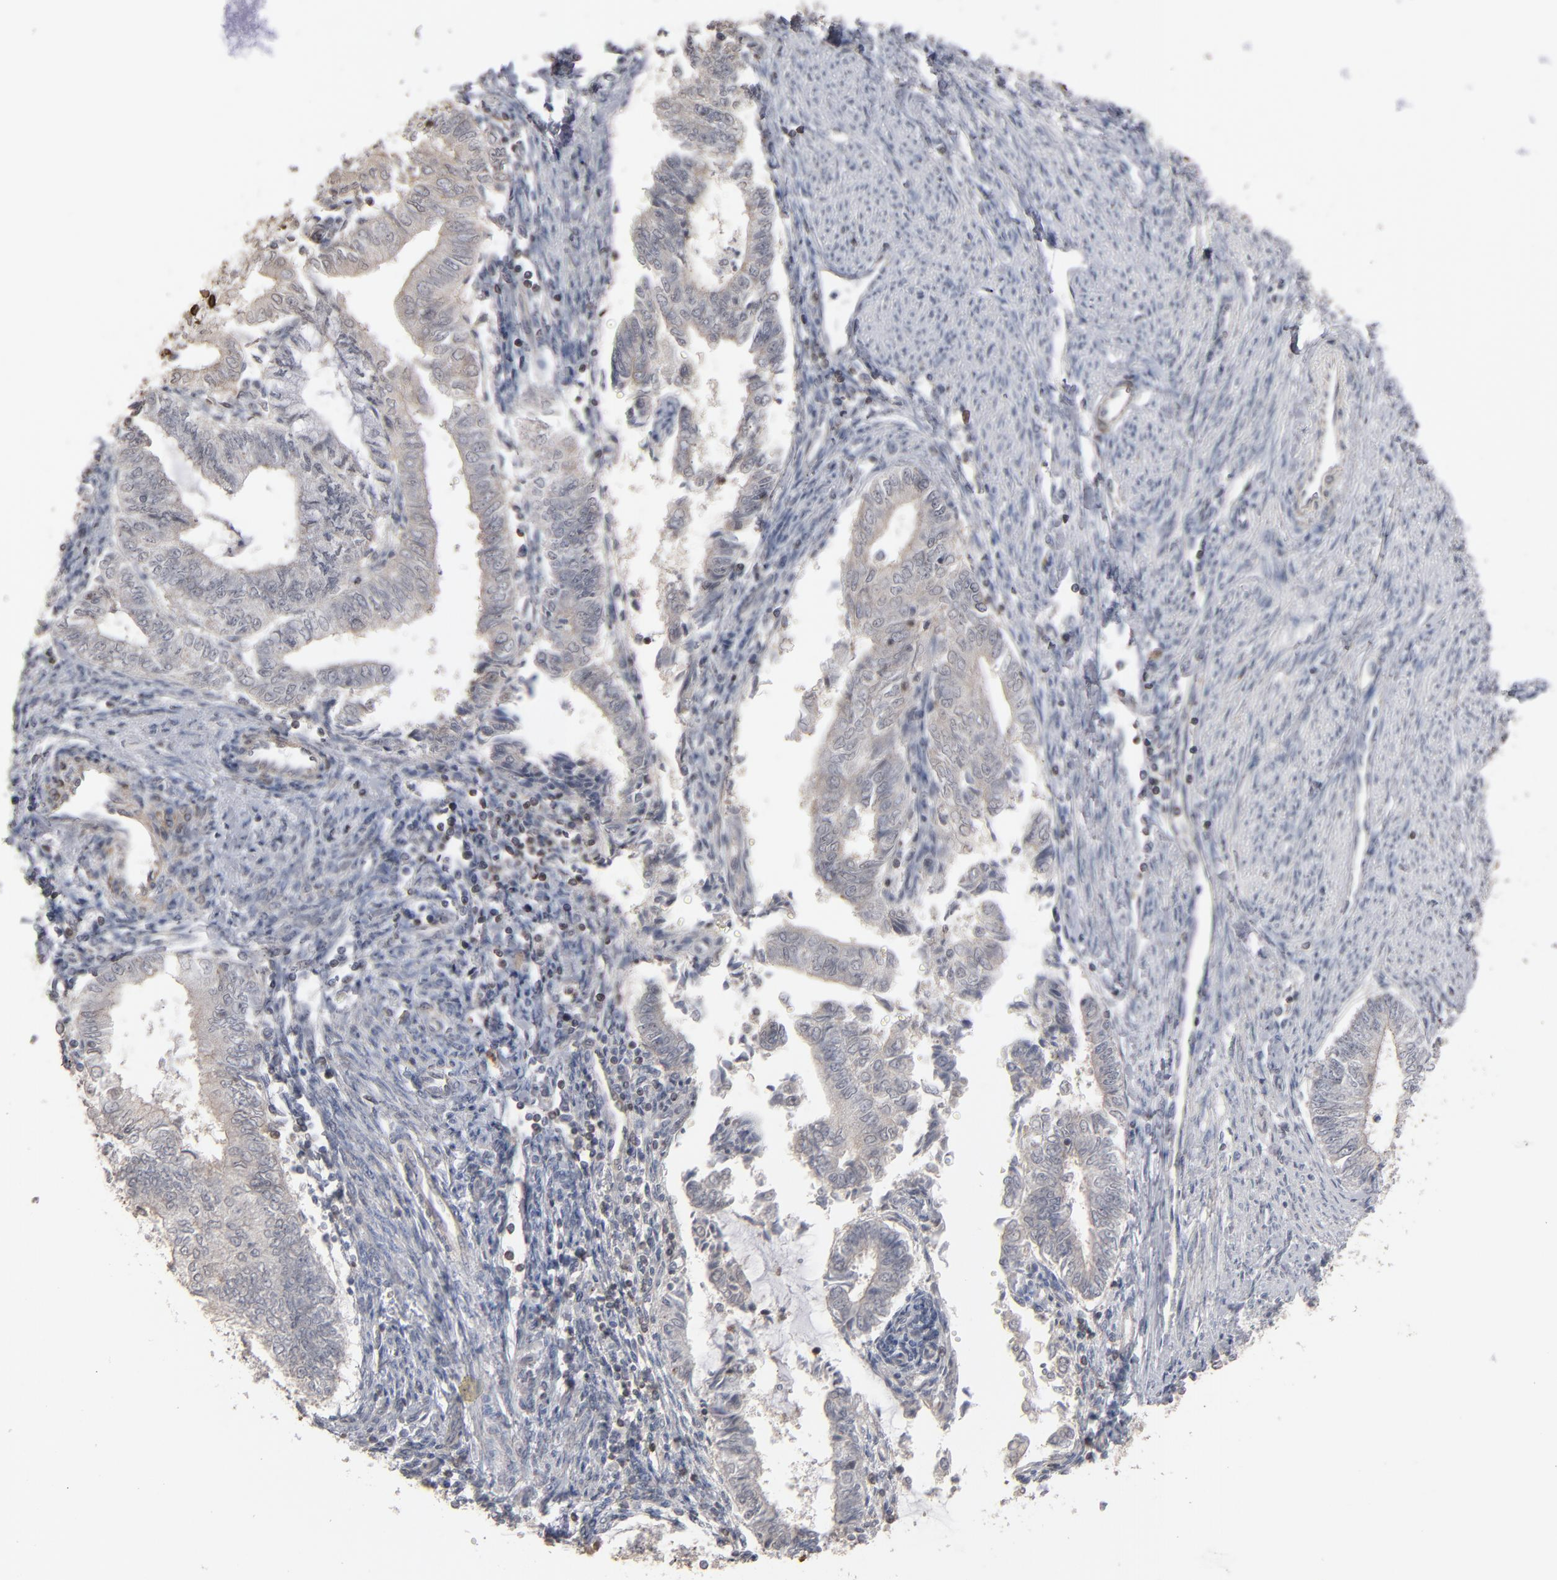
{"staining": {"intensity": "weak", "quantity": ">75%", "location": "cytoplasmic/membranous"}, "tissue": "endometrial cancer", "cell_type": "Tumor cells", "image_type": "cancer", "snomed": [{"axis": "morphology", "description": "Adenocarcinoma, NOS"}, {"axis": "topography", "description": "Endometrium"}], "caption": "This is an image of immunohistochemistry (IHC) staining of endometrial cancer (adenocarcinoma), which shows weak staining in the cytoplasmic/membranous of tumor cells.", "gene": "STAT4", "patient": {"sex": "female", "age": 66}}